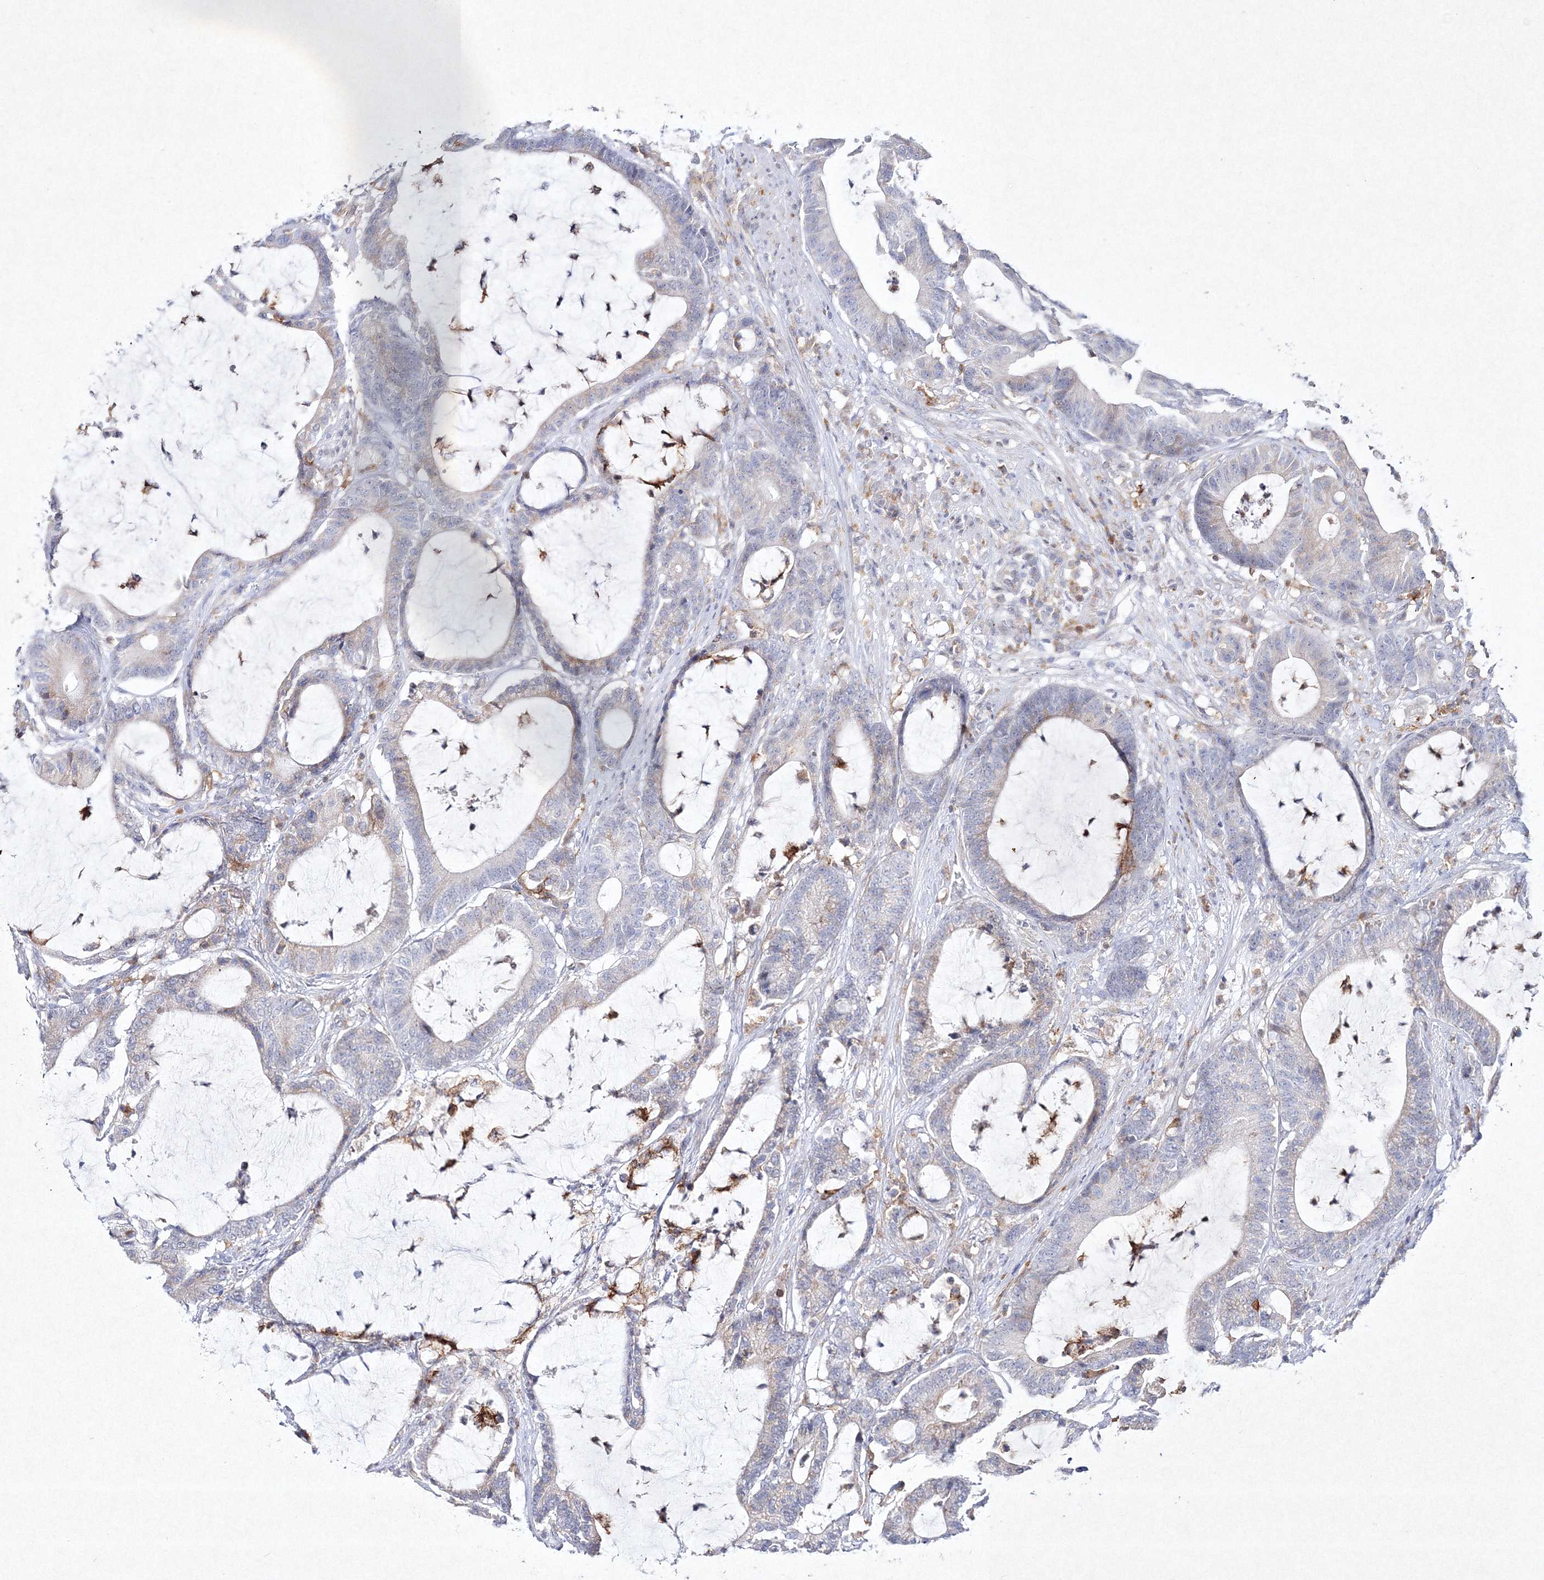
{"staining": {"intensity": "weak", "quantity": "<25%", "location": "cytoplasmic/membranous"}, "tissue": "colorectal cancer", "cell_type": "Tumor cells", "image_type": "cancer", "snomed": [{"axis": "morphology", "description": "Adenocarcinoma, NOS"}, {"axis": "topography", "description": "Colon"}], "caption": "Protein analysis of colorectal cancer (adenocarcinoma) shows no significant positivity in tumor cells.", "gene": "HCST", "patient": {"sex": "female", "age": 84}}